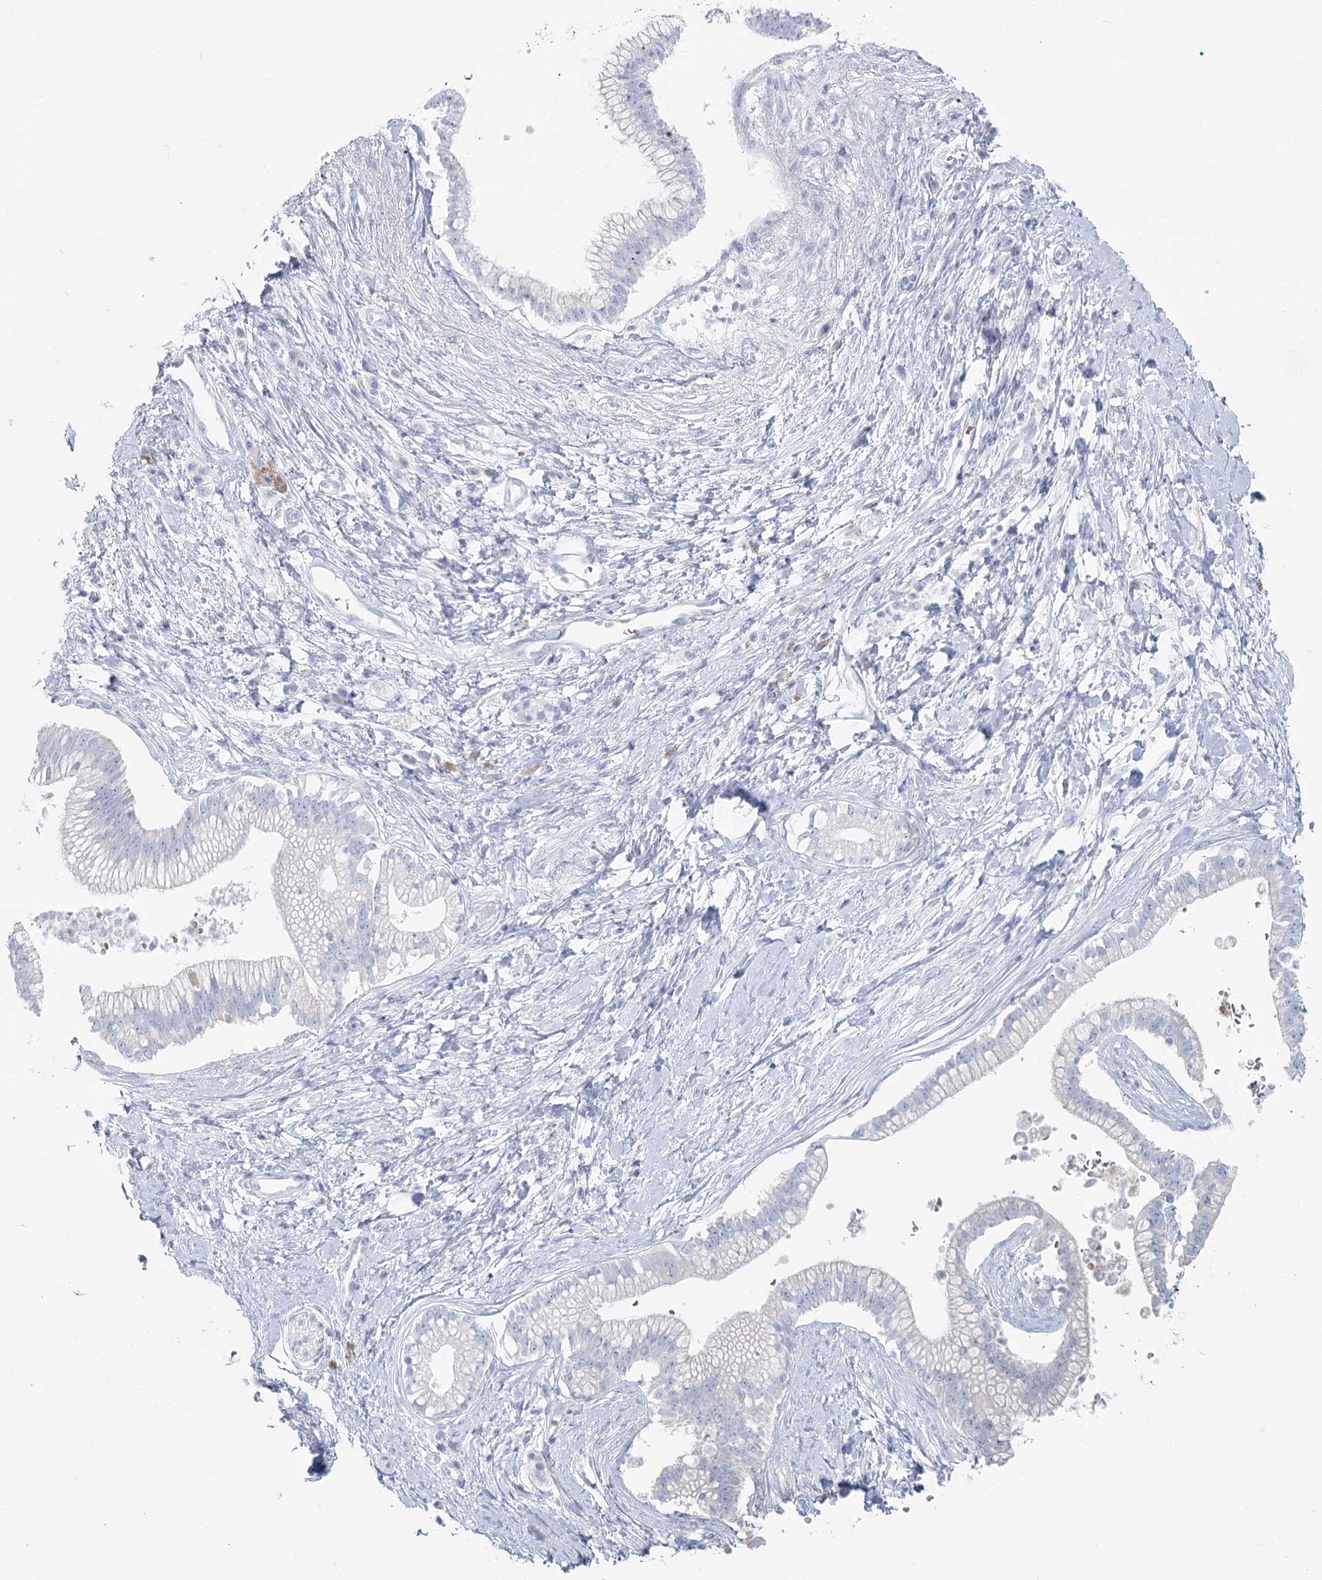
{"staining": {"intensity": "negative", "quantity": "none", "location": "none"}, "tissue": "pancreatic cancer", "cell_type": "Tumor cells", "image_type": "cancer", "snomed": [{"axis": "morphology", "description": "Adenocarcinoma, NOS"}, {"axis": "topography", "description": "Pancreas"}], "caption": "Immunohistochemistry of human pancreatic cancer demonstrates no staining in tumor cells. (DAB (3,3'-diaminobenzidine) IHC visualized using brightfield microscopy, high magnification).", "gene": "IFIT5", "patient": {"sex": "male", "age": 68}}